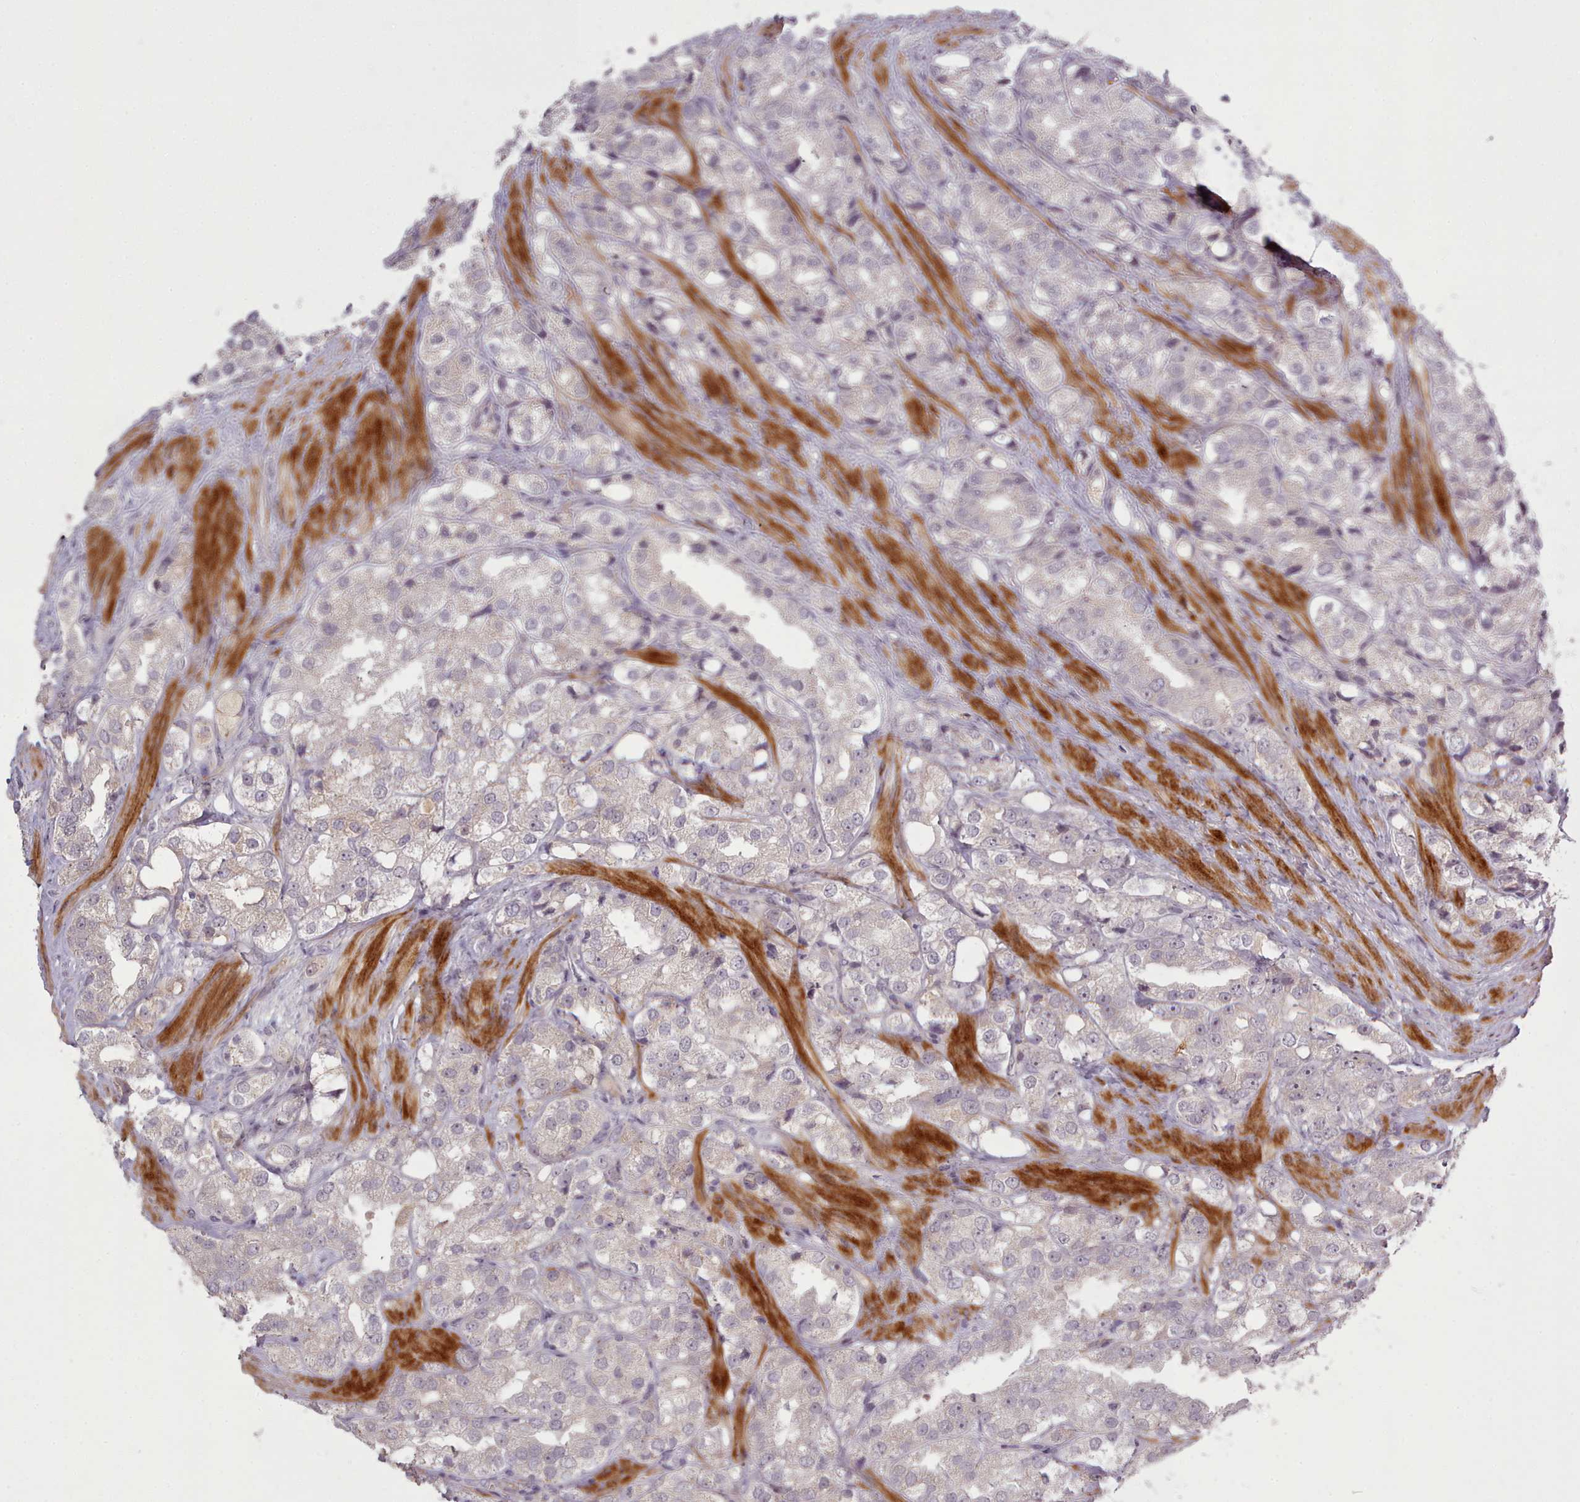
{"staining": {"intensity": "weak", "quantity": "<25%", "location": "cytoplasmic/membranous"}, "tissue": "prostate cancer", "cell_type": "Tumor cells", "image_type": "cancer", "snomed": [{"axis": "morphology", "description": "Adenocarcinoma, NOS"}, {"axis": "topography", "description": "Prostate"}], "caption": "Tumor cells show no significant protein positivity in prostate cancer (adenocarcinoma).", "gene": "LEFTY2", "patient": {"sex": "male", "age": 79}}